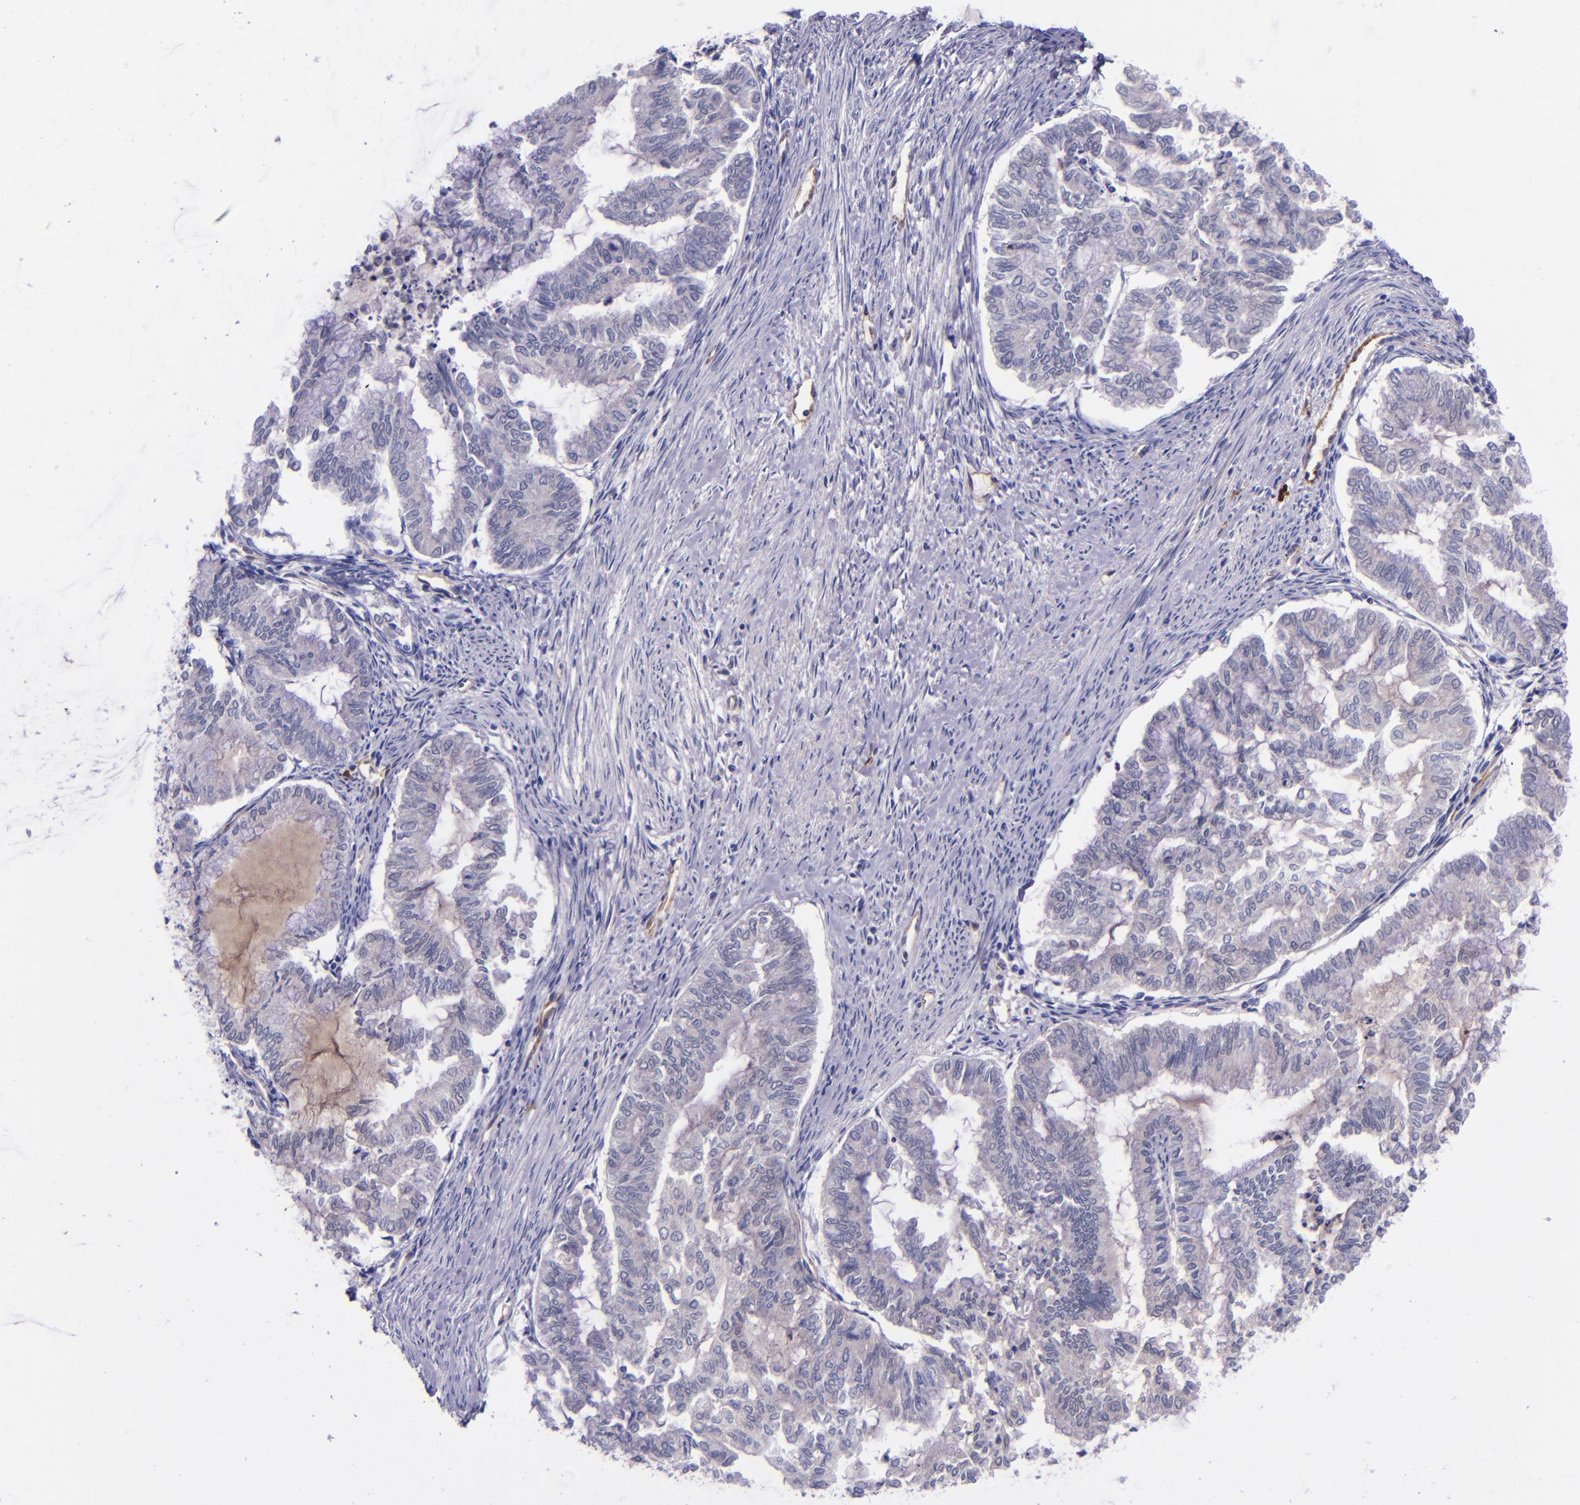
{"staining": {"intensity": "negative", "quantity": "none", "location": "none"}, "tissue": "endometrial cancer", "cell_type": "Tumor cells", "image_type": "cancer", "snomed": [{"axis": "morphology", "description": "Adenocarcinoma, NOS"}, {"axis": "topography", "description": "Endometrium"}], "caption": "There is no significant staining in tumor cells of endometrial cancer. (IHC, brightfield microscopy, high magnification).", "gene": "NOS3", "patient": {"sex": "female", "age": 79}}